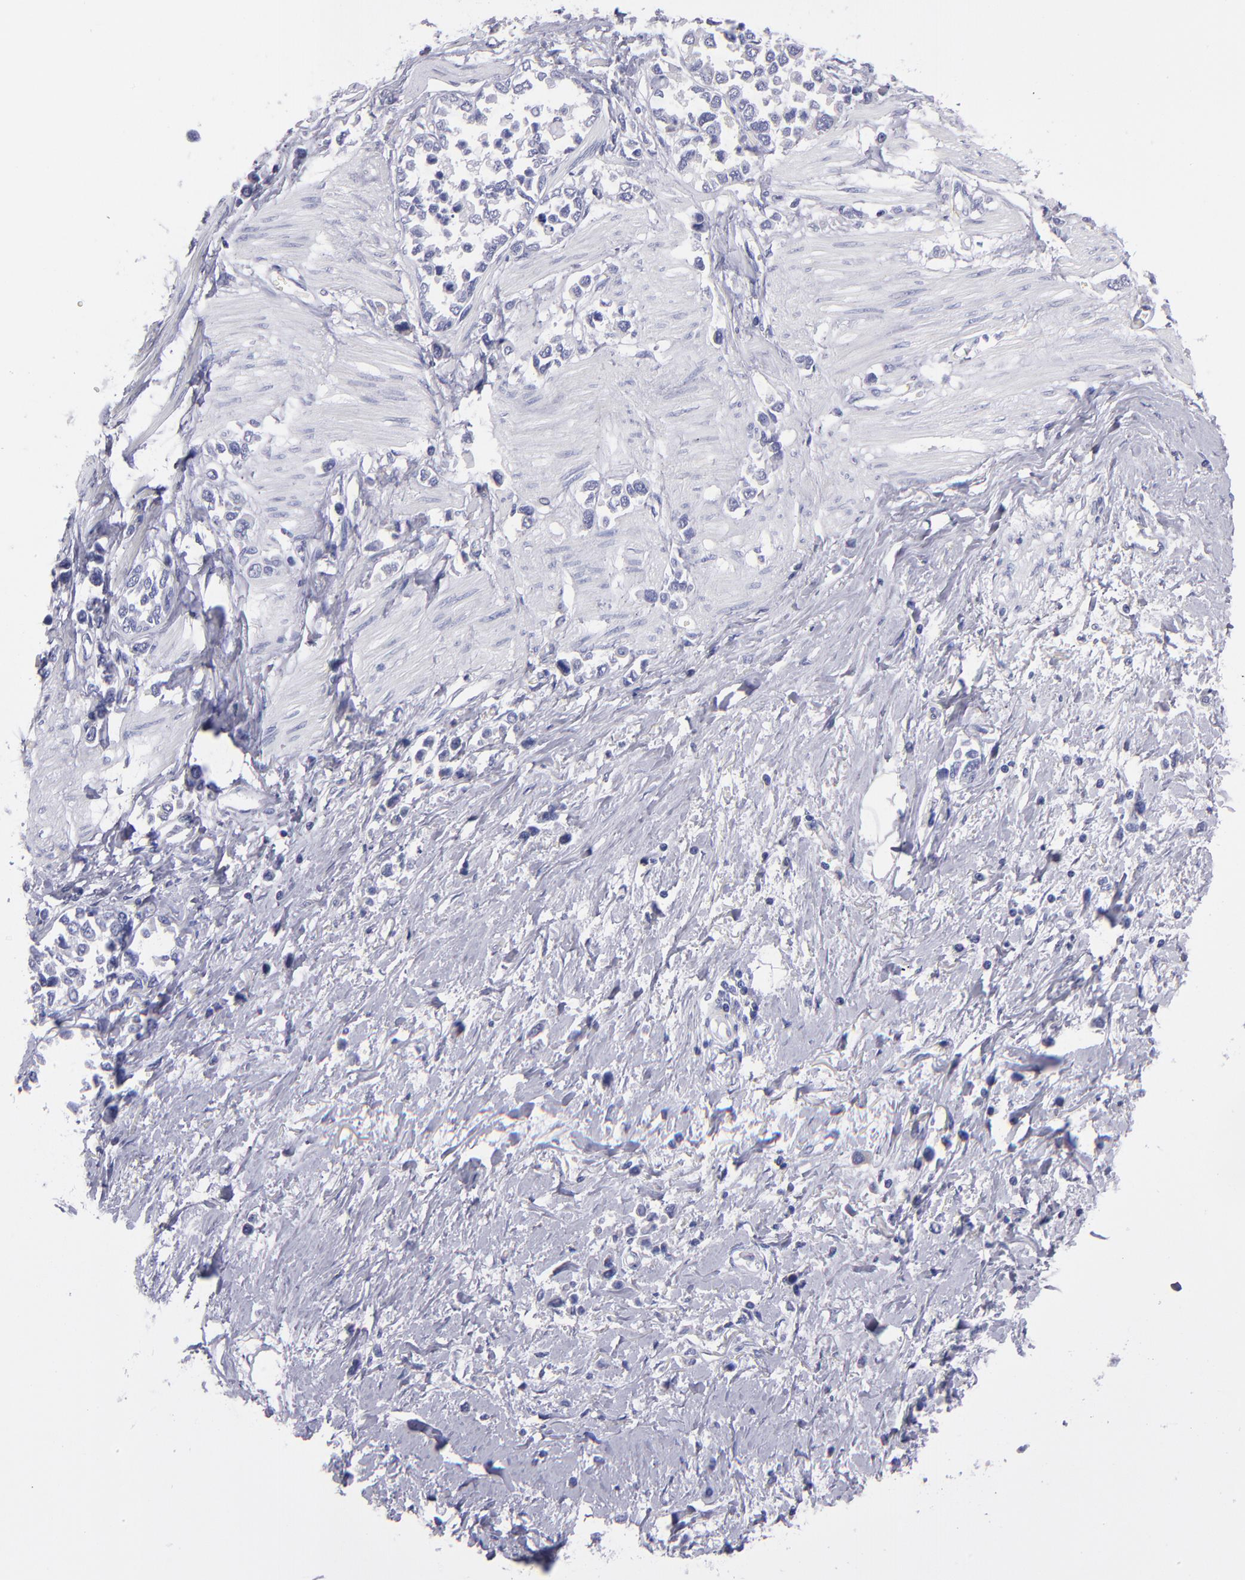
{"staining": {"intensity": "negative", "quantity": "none", "location": "none"}, "tissue": "stomach cancer", "cell_type": "Tumor cells", "image_type": "cancer", "snomed": [{"axis": "morphology", "description": "Adenocarcinoma, NOS"}, {"axis": "topography", "description": "Stomach, upper"}], "caption": "Immunohistochemistry (IHC) image of neoplastic tissue: adenocarcinoma (stomach) stained with DAB (3,3'-diaminobenzidine) reveals no significant protein expression in tumor cells.", "gene": "MB", "patient": {"sex": "male", "age": 76}}